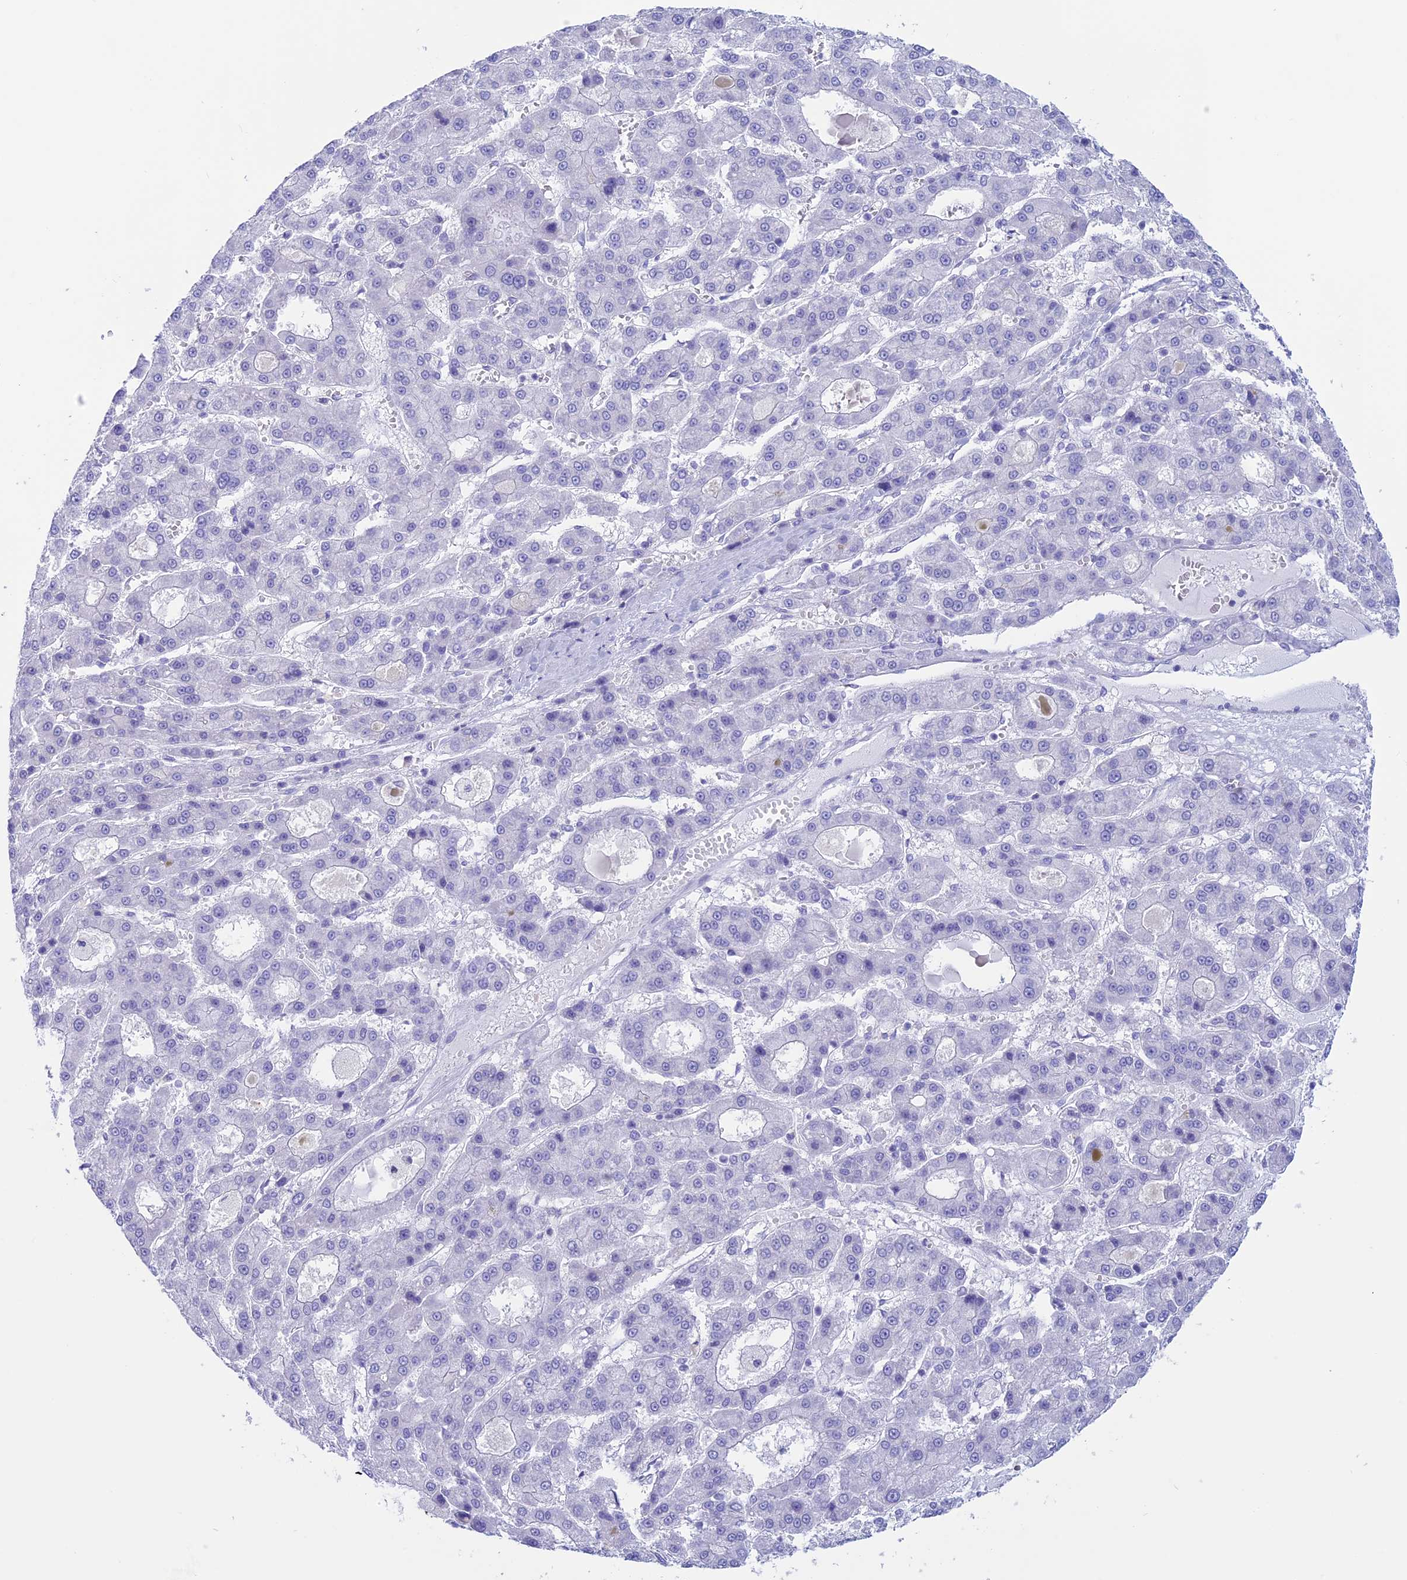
{"staining": {"intensity": "negative", "quantity": "none", "location": "none"}, "tissue": "liver cancer", "cell_type": "Tumor cells", "image_type": "cancer", "snomed": [{"axis": "morphology", "description": "Carcinoma, Hepatocellular, NOS"}, {"axis": "topography", "description": "Liver"}], "caption": "The IHC histopathology image has no significant positivity in tumor cells of liver hepatocellular carcinoma tissue.", "gene": "RP1", "patient": {"sex": "male", "age": 70}}